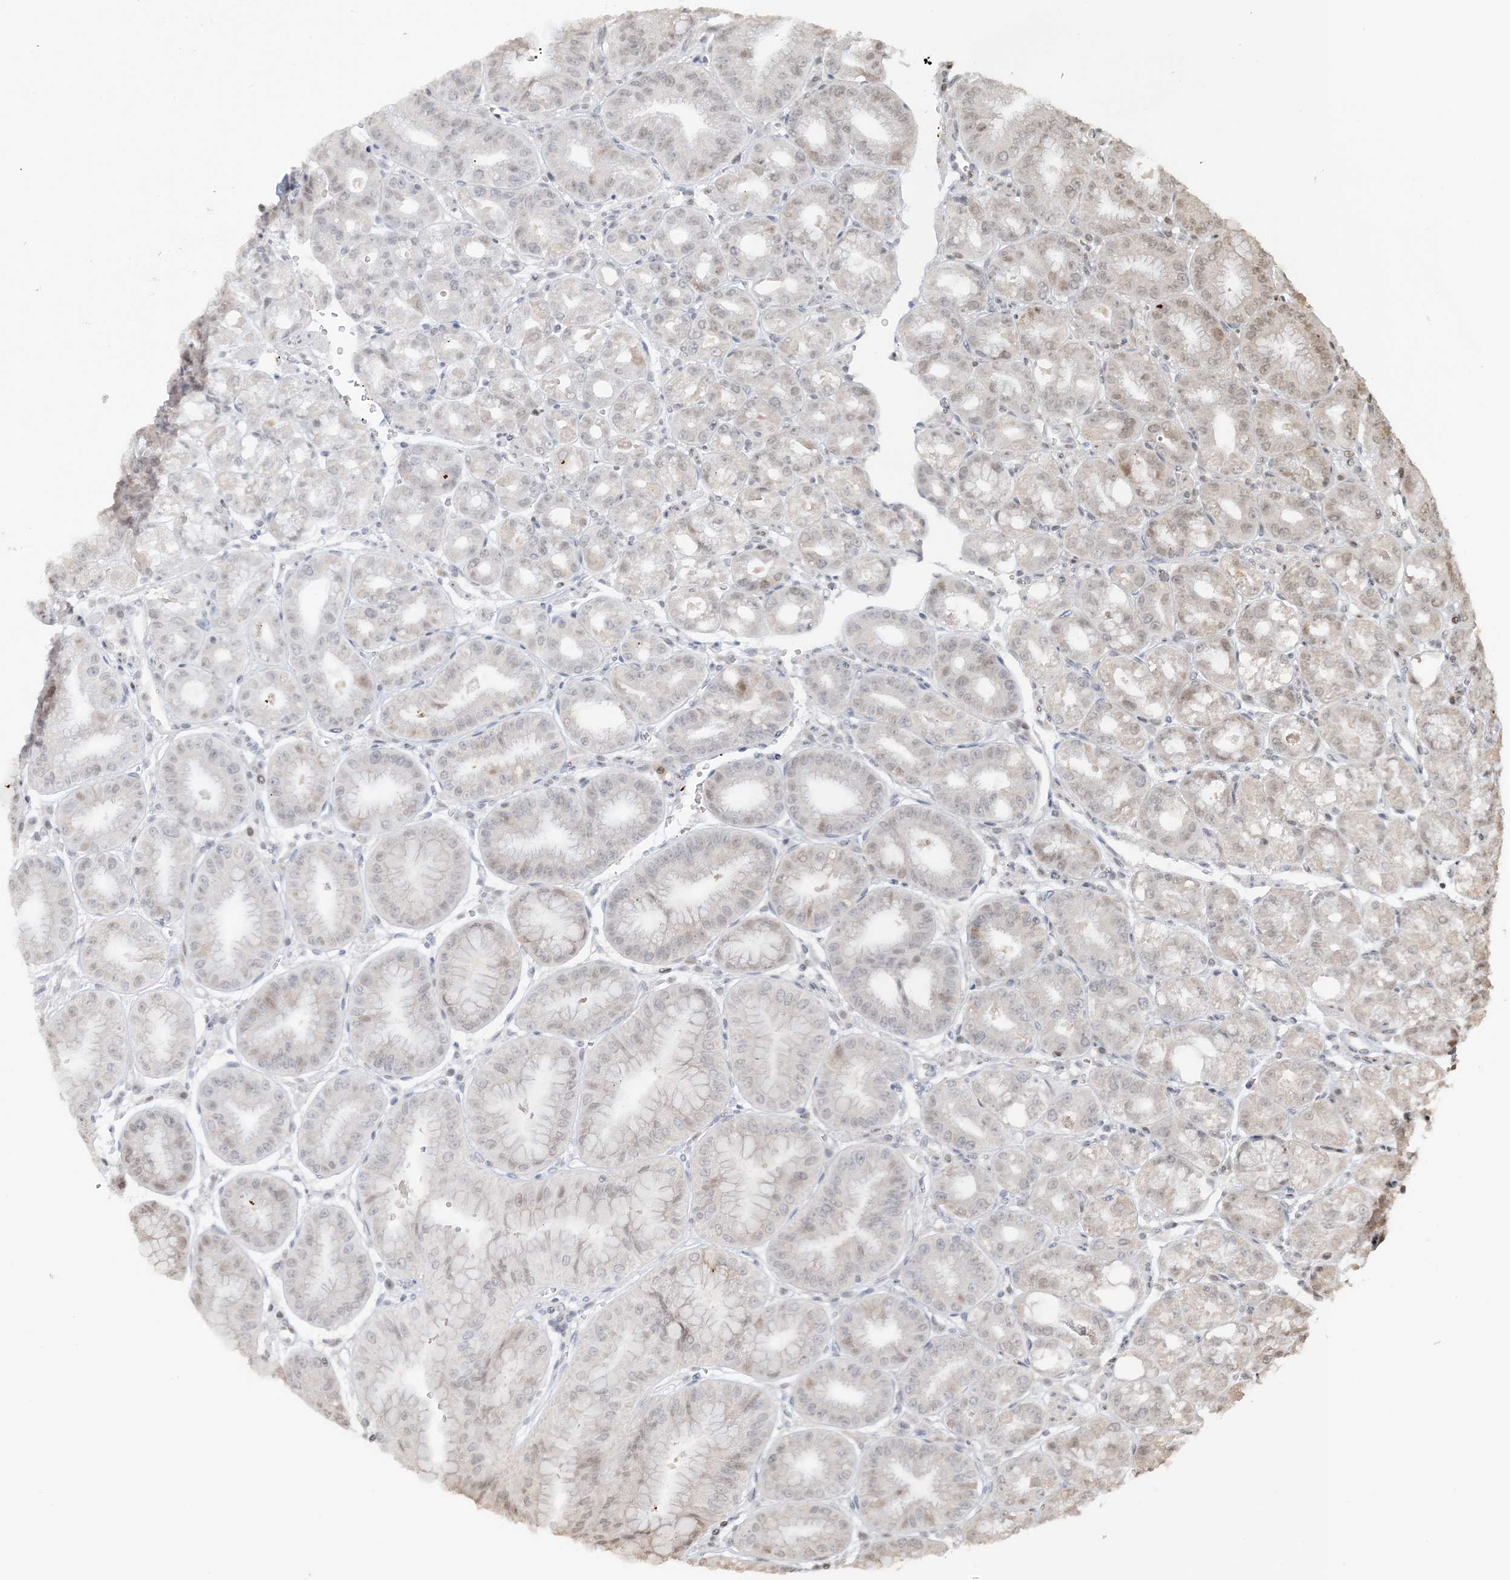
{"staining": {"intensity": "moderate", "quantity": ">75%", "location": "nuclear"}, "tissue": "stomach", "cell_type": "Glandular cells", "image_type": "normal", "snomed": [{"axis": "morphology", "description": "Normal tissue, NOS"}, {"axis": "topography", "description": "Stomach, lower"}], "caption": "There is medium levels of moderate nuclear staining in glandular cells of normal stomach, as demonstrated by immunohistochemical staining (brown color).", "gene": "H3", "patient": {"sex": "male", "age": 71}}